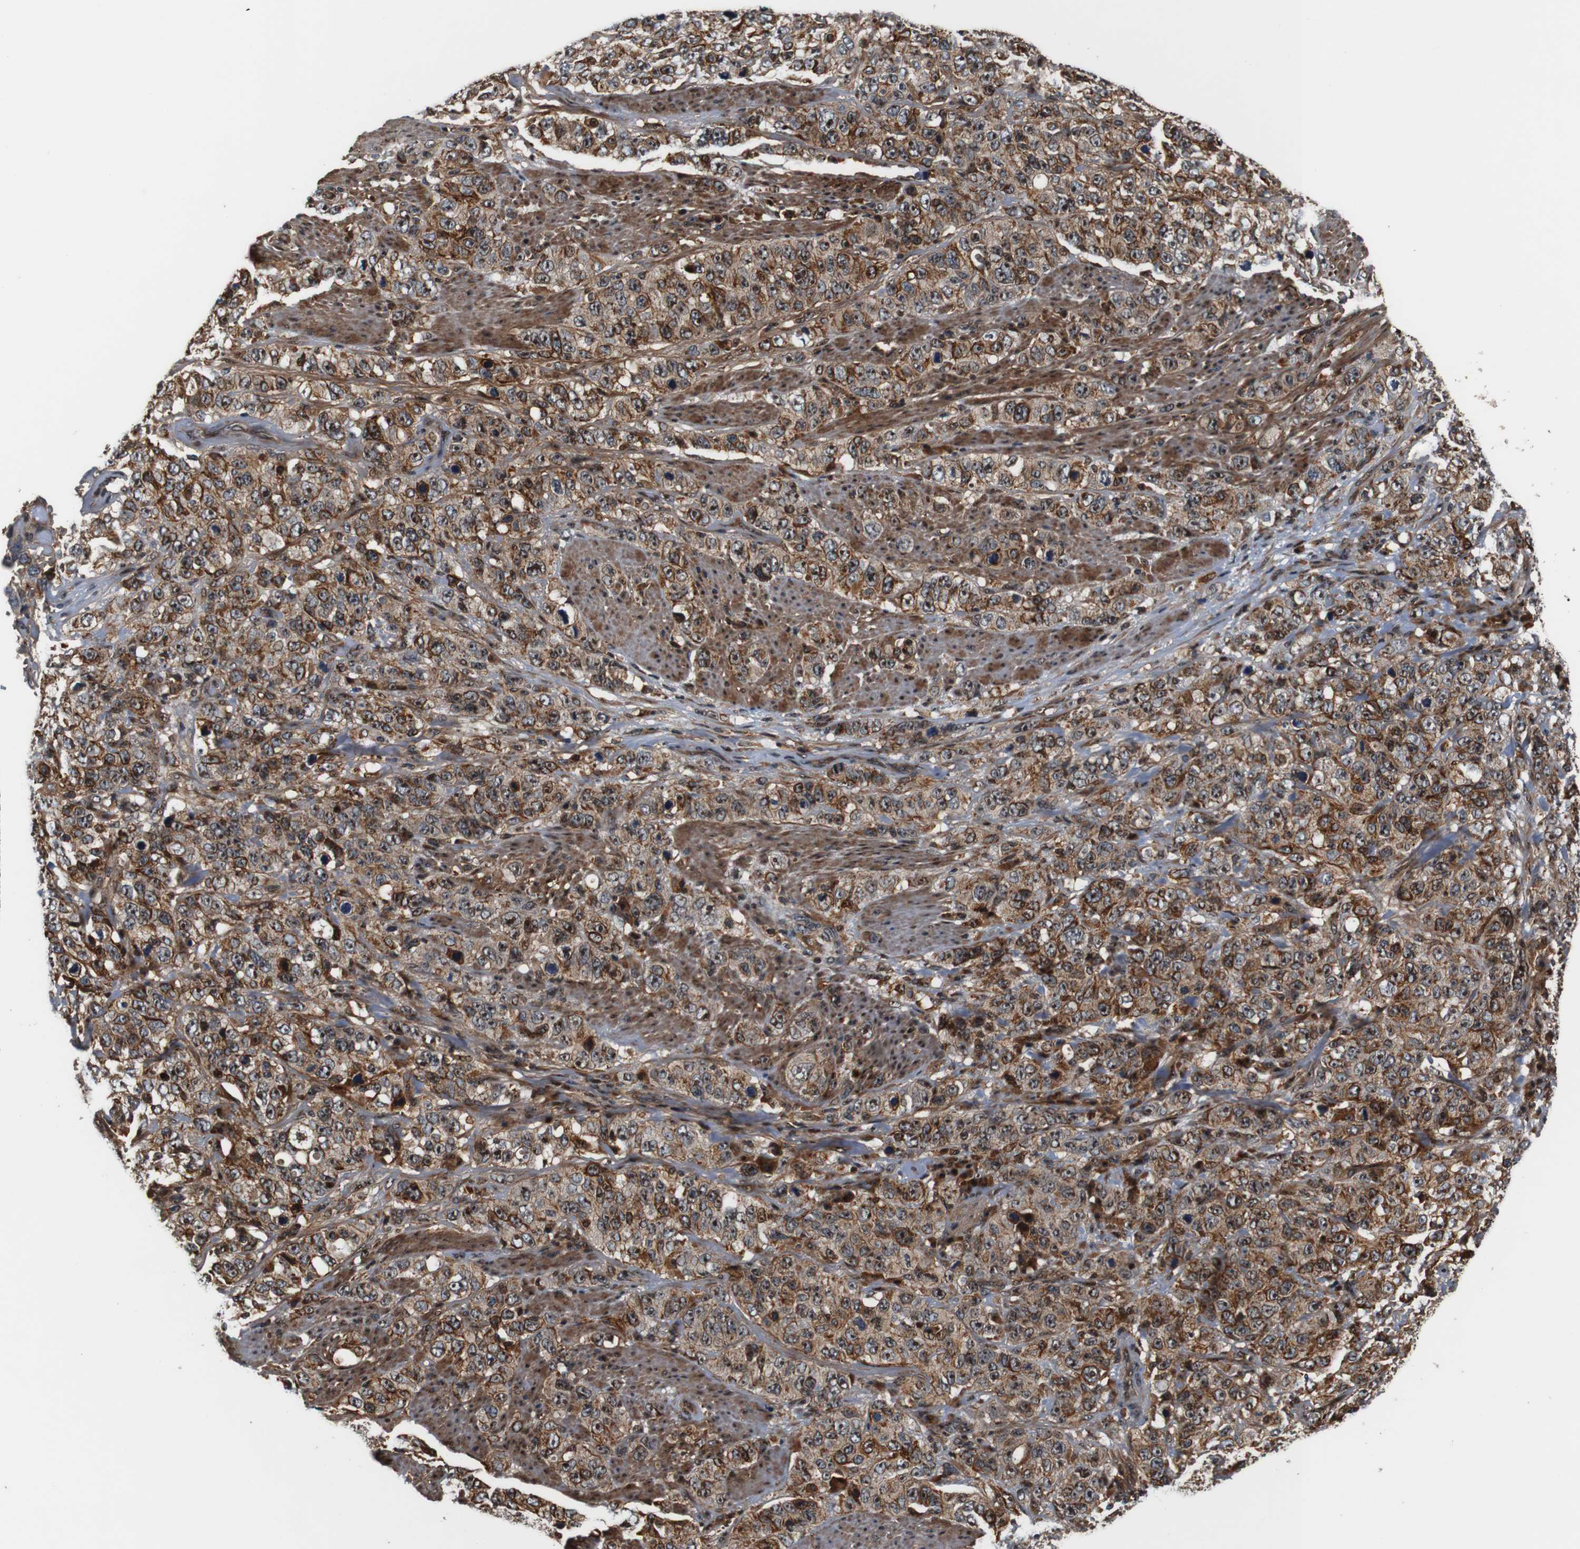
{"staining": {"intensity": "moderate", "quantity": ">75%", "location": "cytoplasmic/membranous,nuclear"}, "tissue": "stomach cancer", "cell_type": "Tumor cells", "image_type": "cancer", "snomed": [{"axis": "morphology", "description": "Adenocarcinoma, NOS"}, {"axis": "topography", "description": "Stomach"}], "caption": "Moderate cytoplasmic/membranous and nuclear positivity is present in approximately >75% of tumor cells in stomach cancer. The staining was performed using DAB (3,3'-diaminobenzidine) to visualize the protein expression in brown, while the nuclei were stained in blue with hematoxylin (Magnification: 20x).", "gene": "LRP4", "patient": {"sex": "male", "age": 48}}